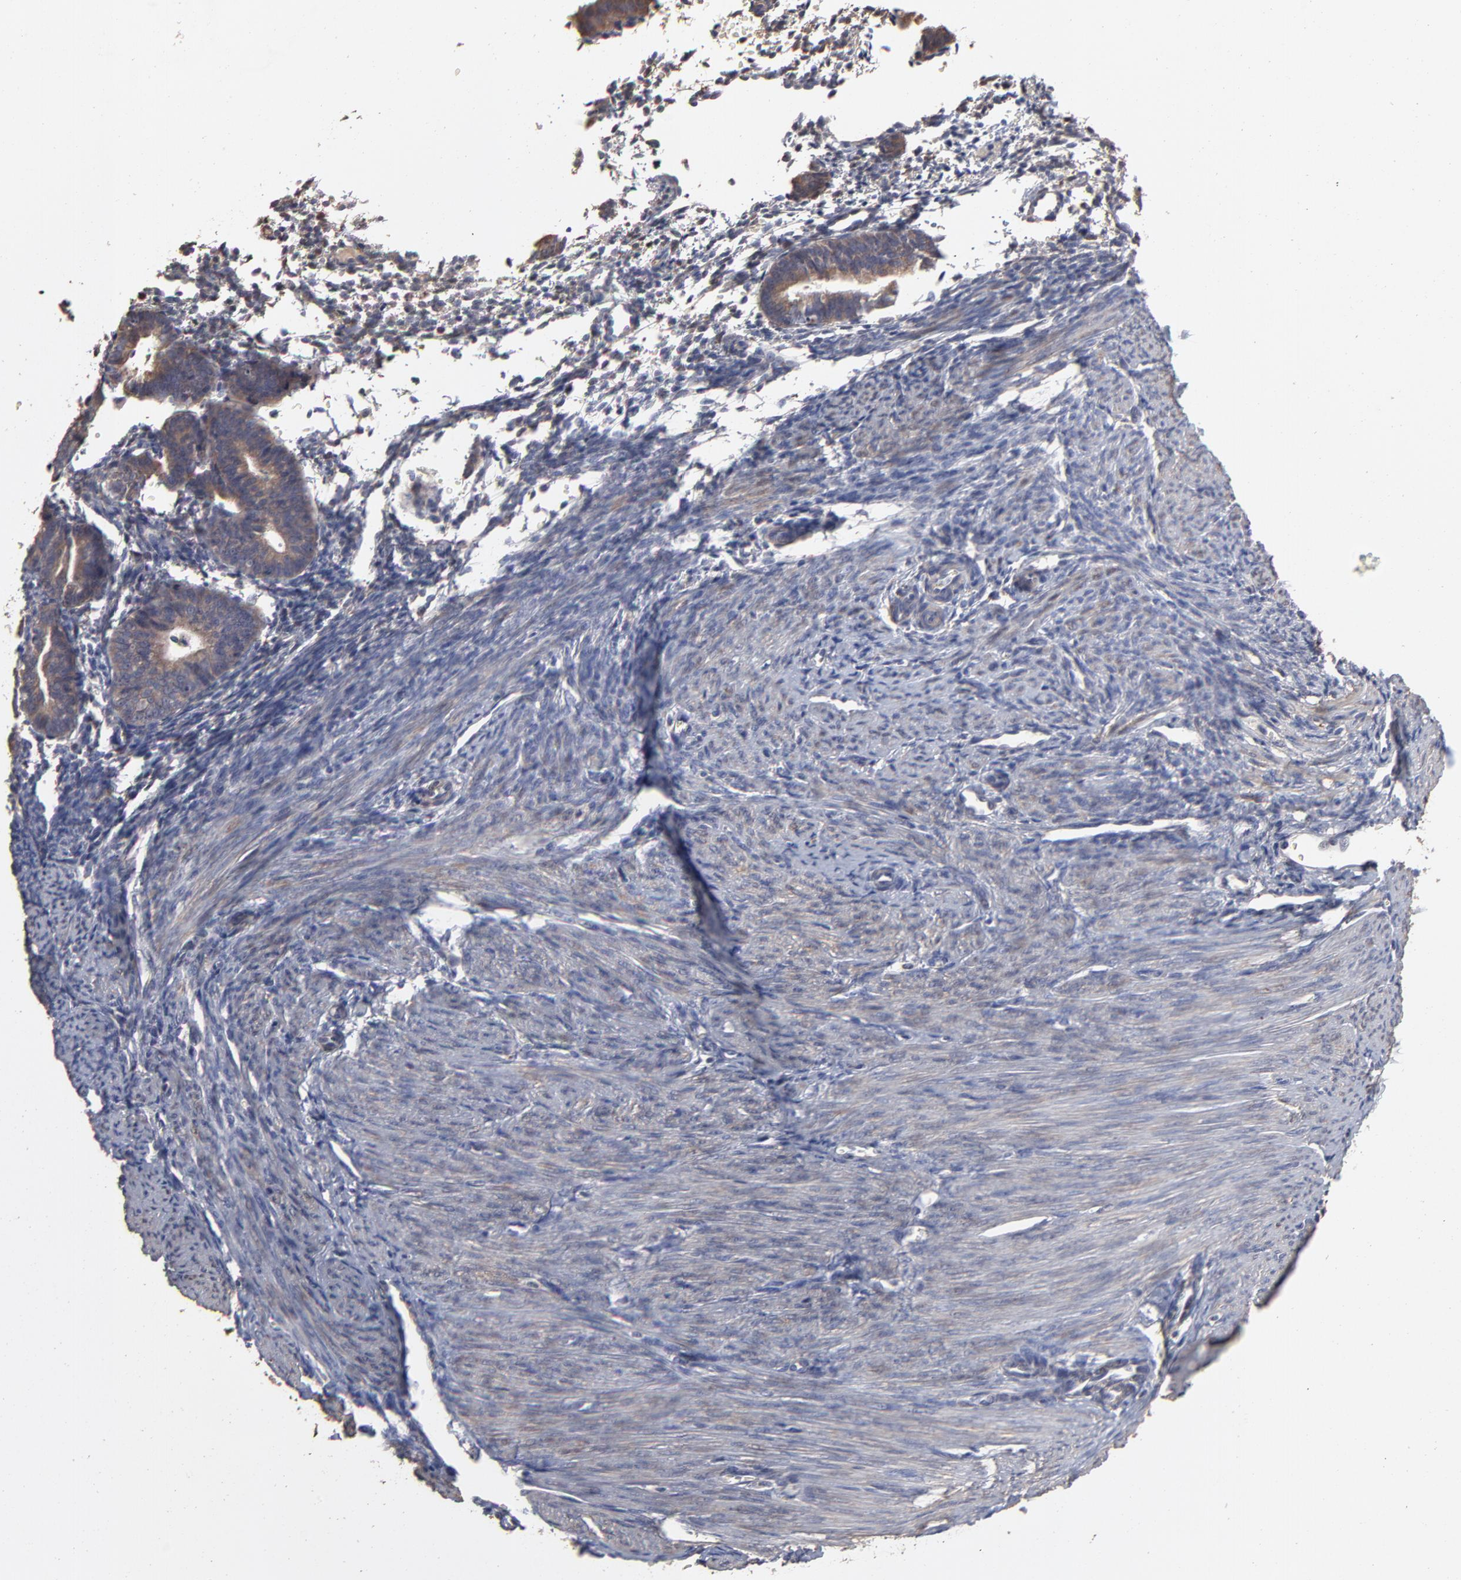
{"staining": {"intensity": "negative", "quantity": "none", "location": "none"}, "tissue": "endometrium", "cell_type": "Cells in endometrial stroma", "image_type": "normal", "snomed": [{"axis": "morphology", "description": "Normal tissue, NOS"}, {"axis": "topography", "description": "Endometrium"}], "caption": "This is an immunohistochemistry micrograph of unremarkable human endometrium. There is no positivity in cells in endometrial stroma.", "gene": "TANGO2", "patient": {"sex": "female", "age": 61}}